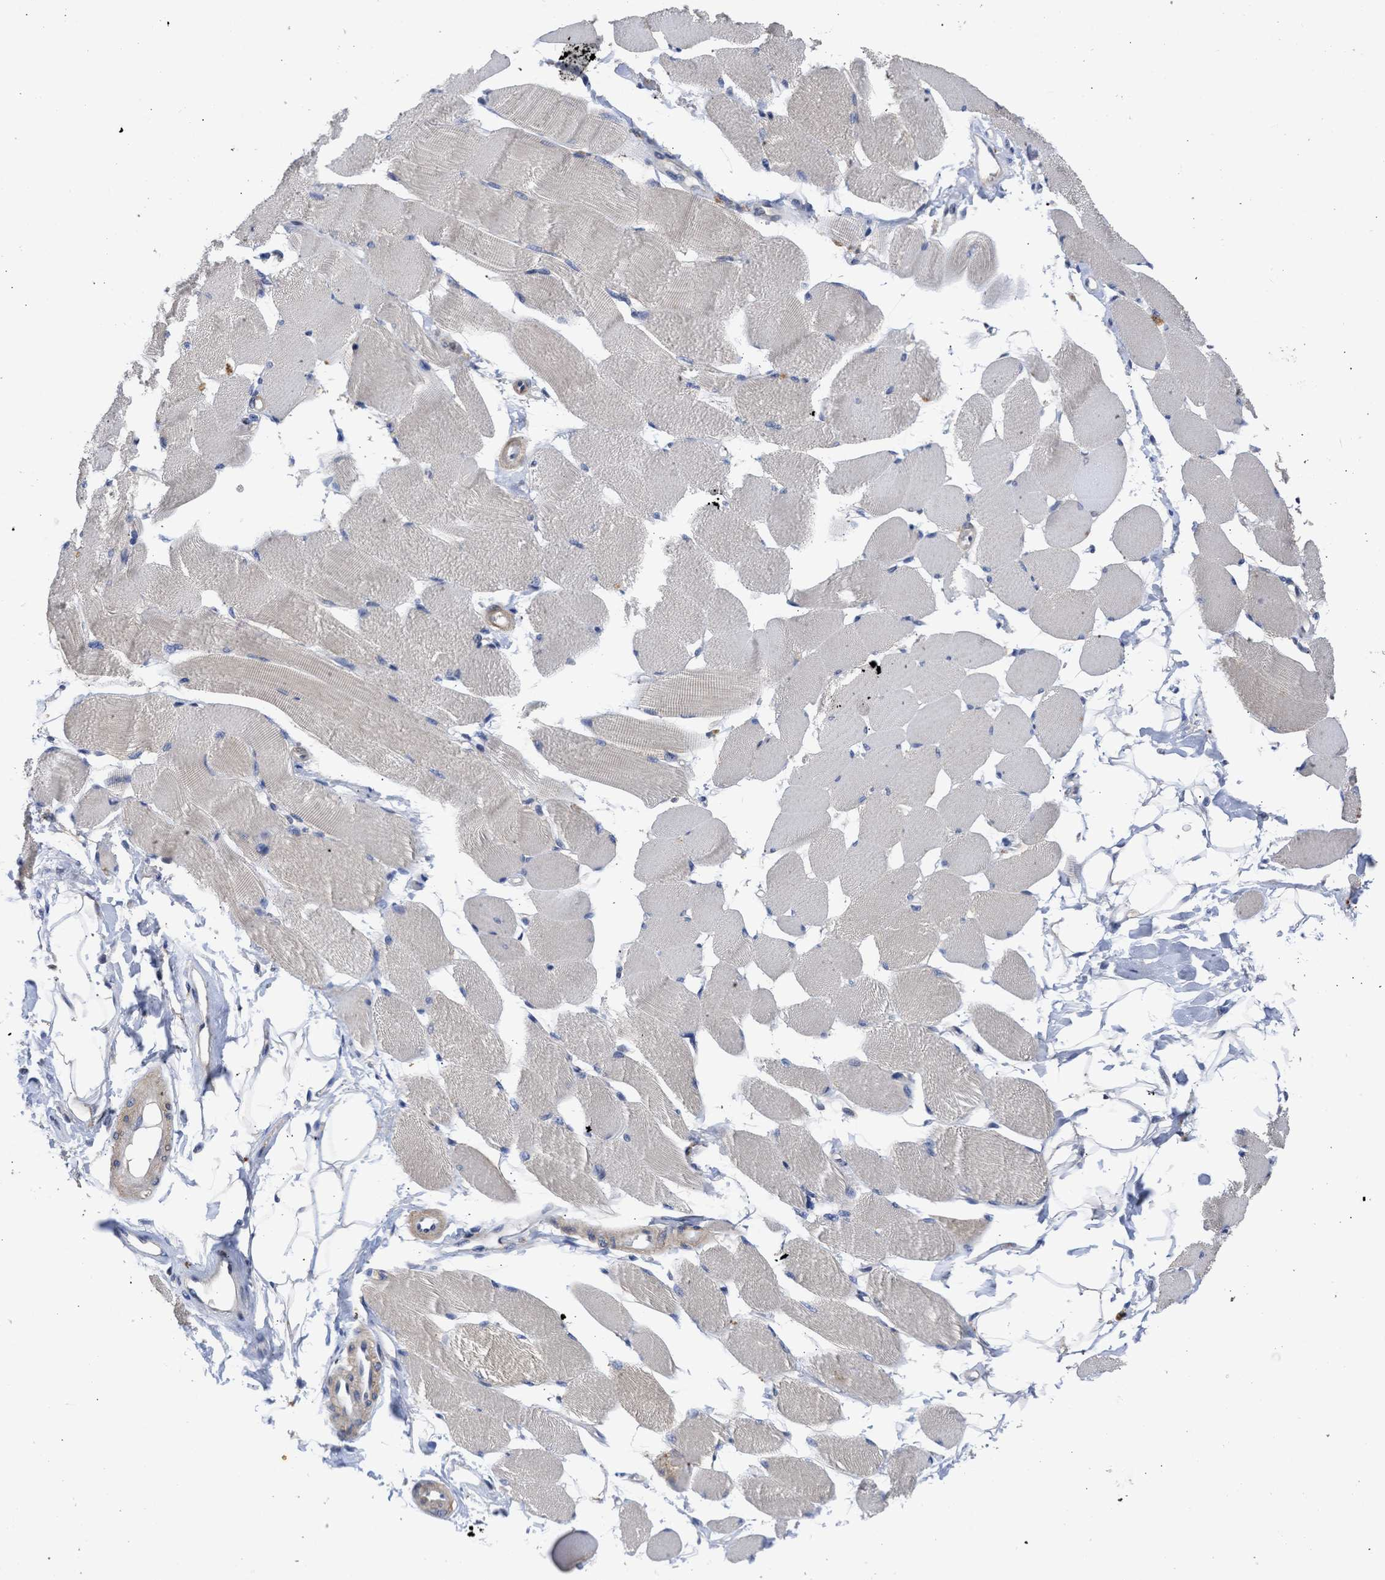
{"staining": {"intensity": "weak", "quantity": "<25%", "location": "cytoplasmic/membranous"}, "tissue": "skeletal muscle", "cell_type": "Myocytes", "image_type": "normal", "snomed": [{"axis": "morphology", "description": "Normal tissue, NOS"}, {"axis": "topography", "description": "Skeletal muscle"}, {"axis": "topography", "description": "Peripheral nerve tissue"}], "caption": "DAB immunohistochemical staining of unremarkable human skeletal muscle displays no significant positivity in myocytes.", "gene": "ARHGEF4", "patient": {"sex": "female", "age": 84}}